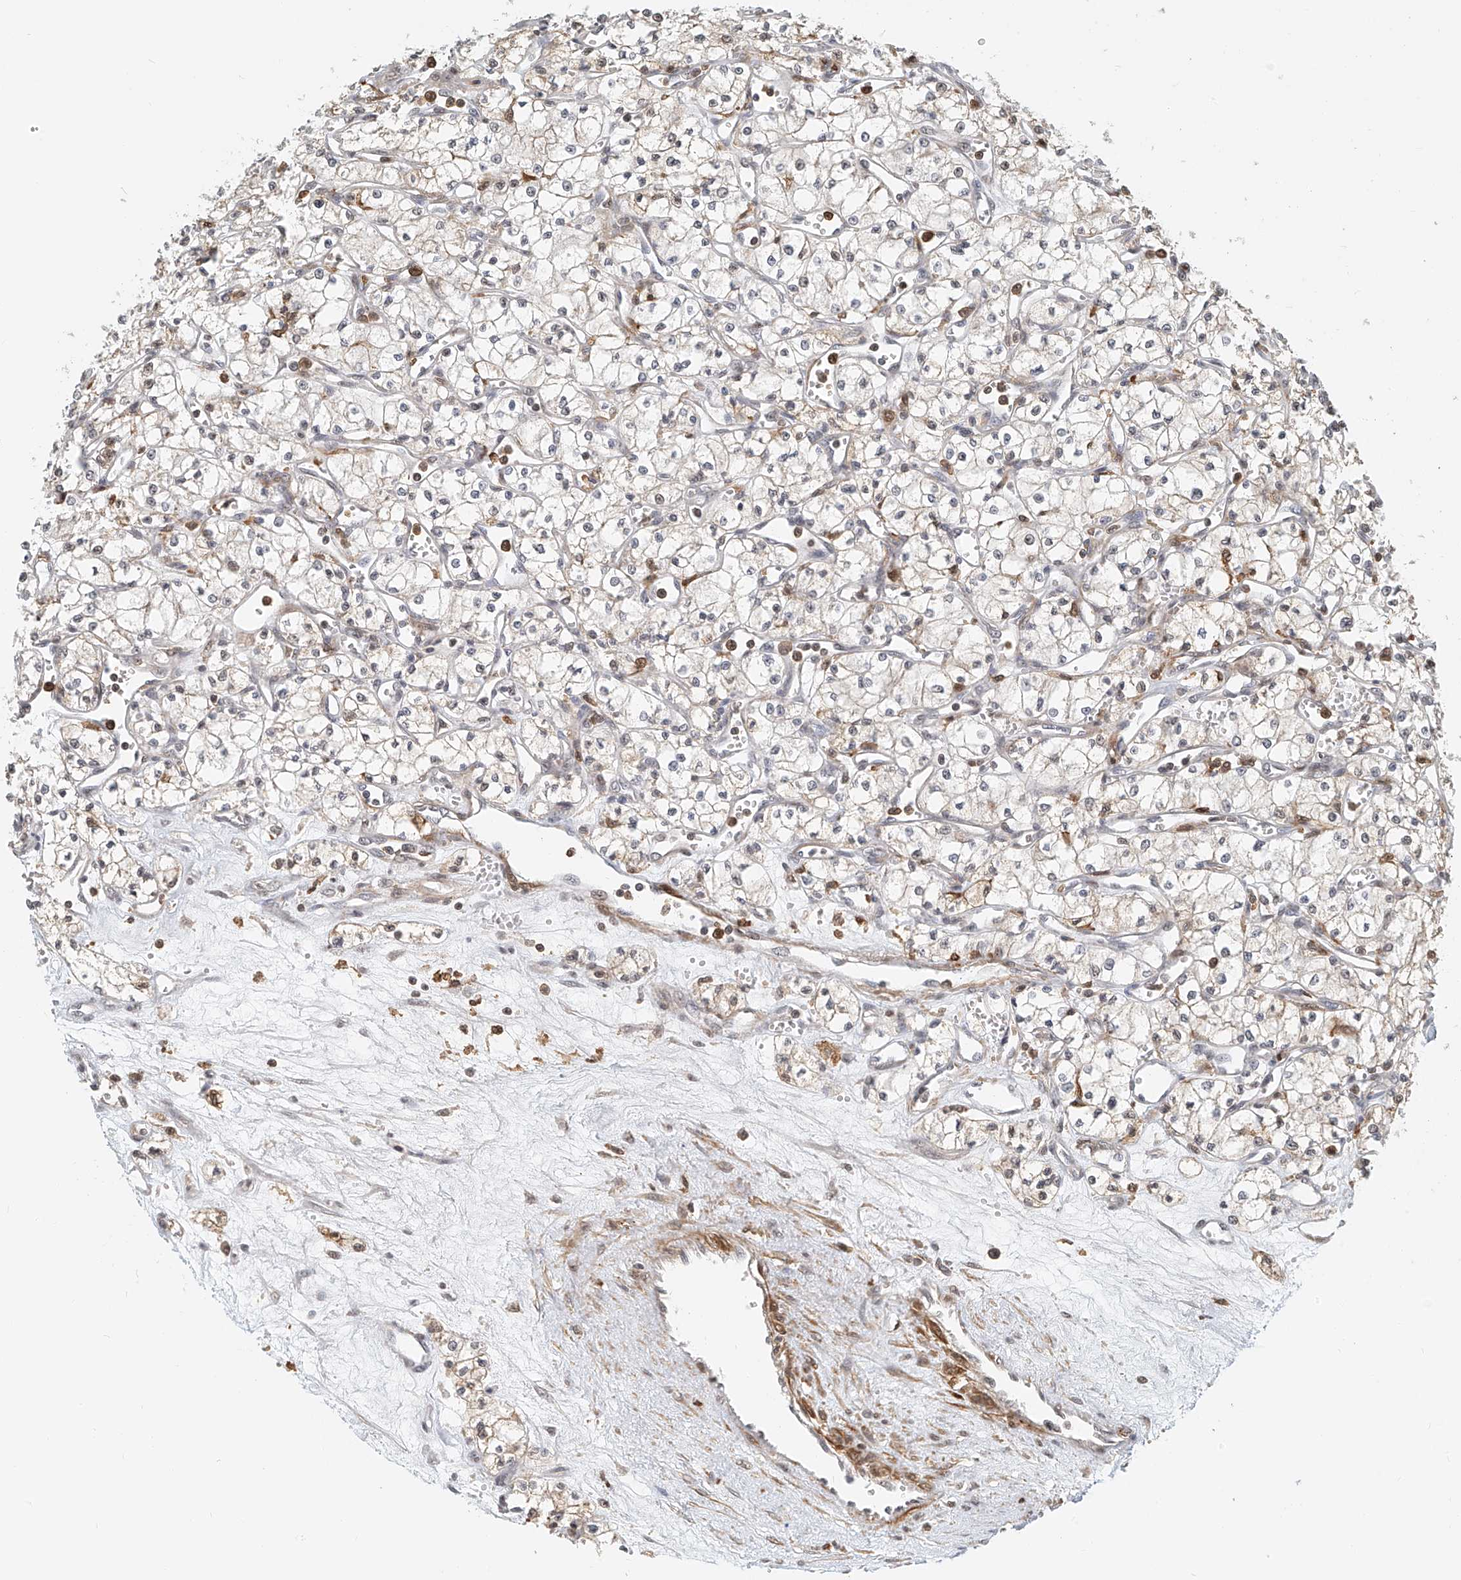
{"staining": {"intensity": "negative", "quantity": "none", "location": "none"}, "tissue": "renal cancer", "cell_type": "Tumor cells", "image_type": "cancer", "snomed": [{"axis": "morphology", "description": "Adenocarcinoma, NOS"}, {"axis": "topography", "description": "Kidney"}], "caption": "IHC of adenocarcinoma (renal) displays no expression in tumor cells. (DAB IHC with hematoxylin counter stain).", "gene": "MICAL1", "patient": {"sex": "male", "age": 59}}